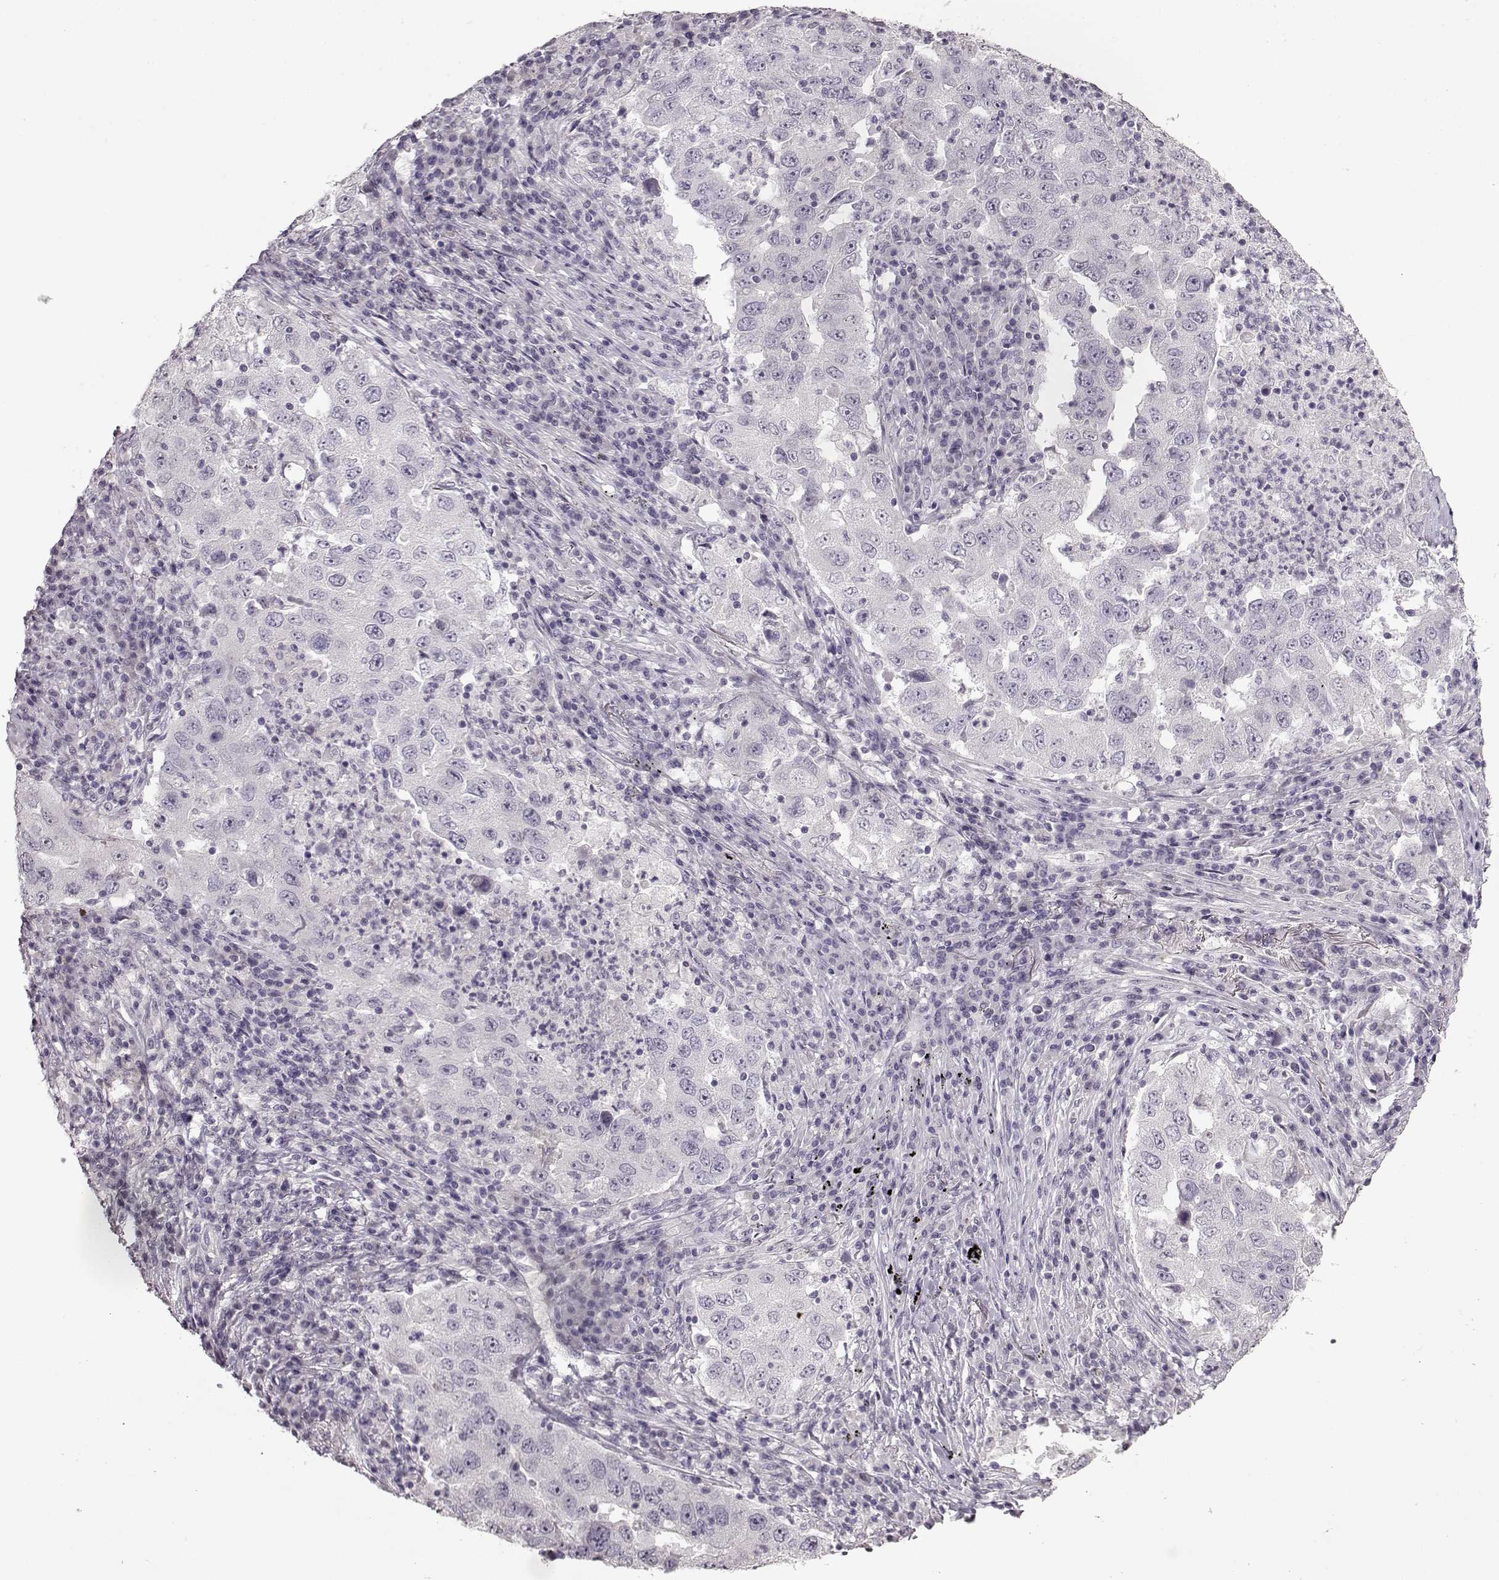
{"staining": {"intensity": "negative", "quantity": "none", "location": "none"}, "tissue": "lung cancer", "cell_type": "Tumor cells", "image_type": "cancer", "snomed": [{"axis": "morphology", "description": "Adenocarcinoma, NOS"}, {"axis": "topography", "description": "Lung"}], "caption": "The IHC photomicrograph has no significant staining in tumor cells of lung cancer (adenocarcinoma) tissue. The staining is performed using DAB (3,3'-diaminobenzidine) brown chromogen with nuclei counter-stained in using hematoxylin.", "gene": "FSHB", "patient": {"sex": "male", "age": 73}}